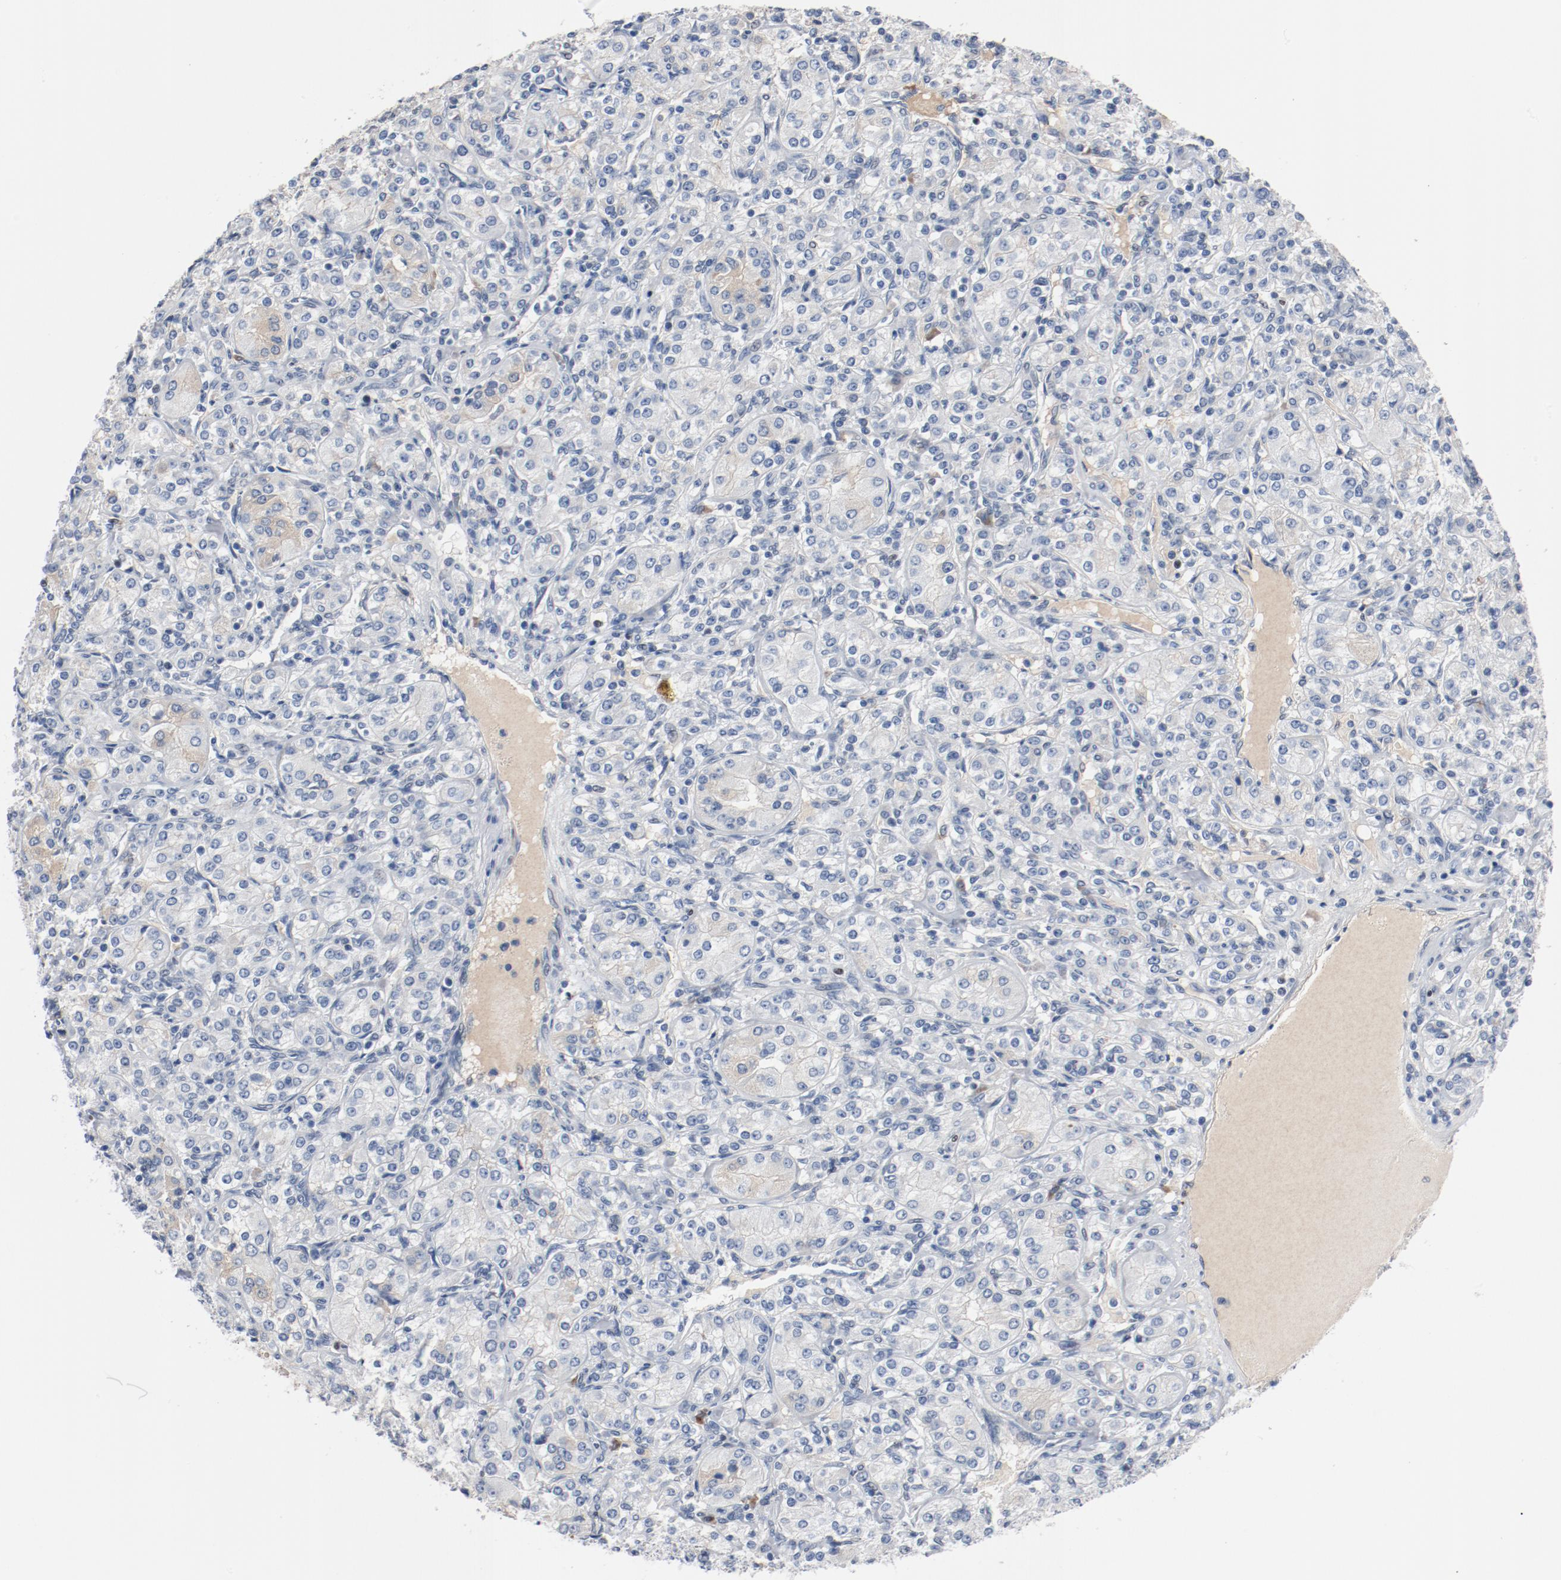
{"staining": {"intensity": "negative", "quantity": "none", "location": "none"}, "tissue": "renal cancer", "cell_type": "Tumor cells", "image_type": "cancer", "snomed": [{"axis": "morphology", "description": "Adenocarcinoma, NOS"}, {"axis": "topography", "description": "Kidney"}], "caption": "IHC photomicrograph of human renal cancer (adenocarcinoma) stained for a protein (brown), which demonstrates no staining in tumor cells.", "gene": "FOXP1", "patient": {"sex": "male", "age": 77}}